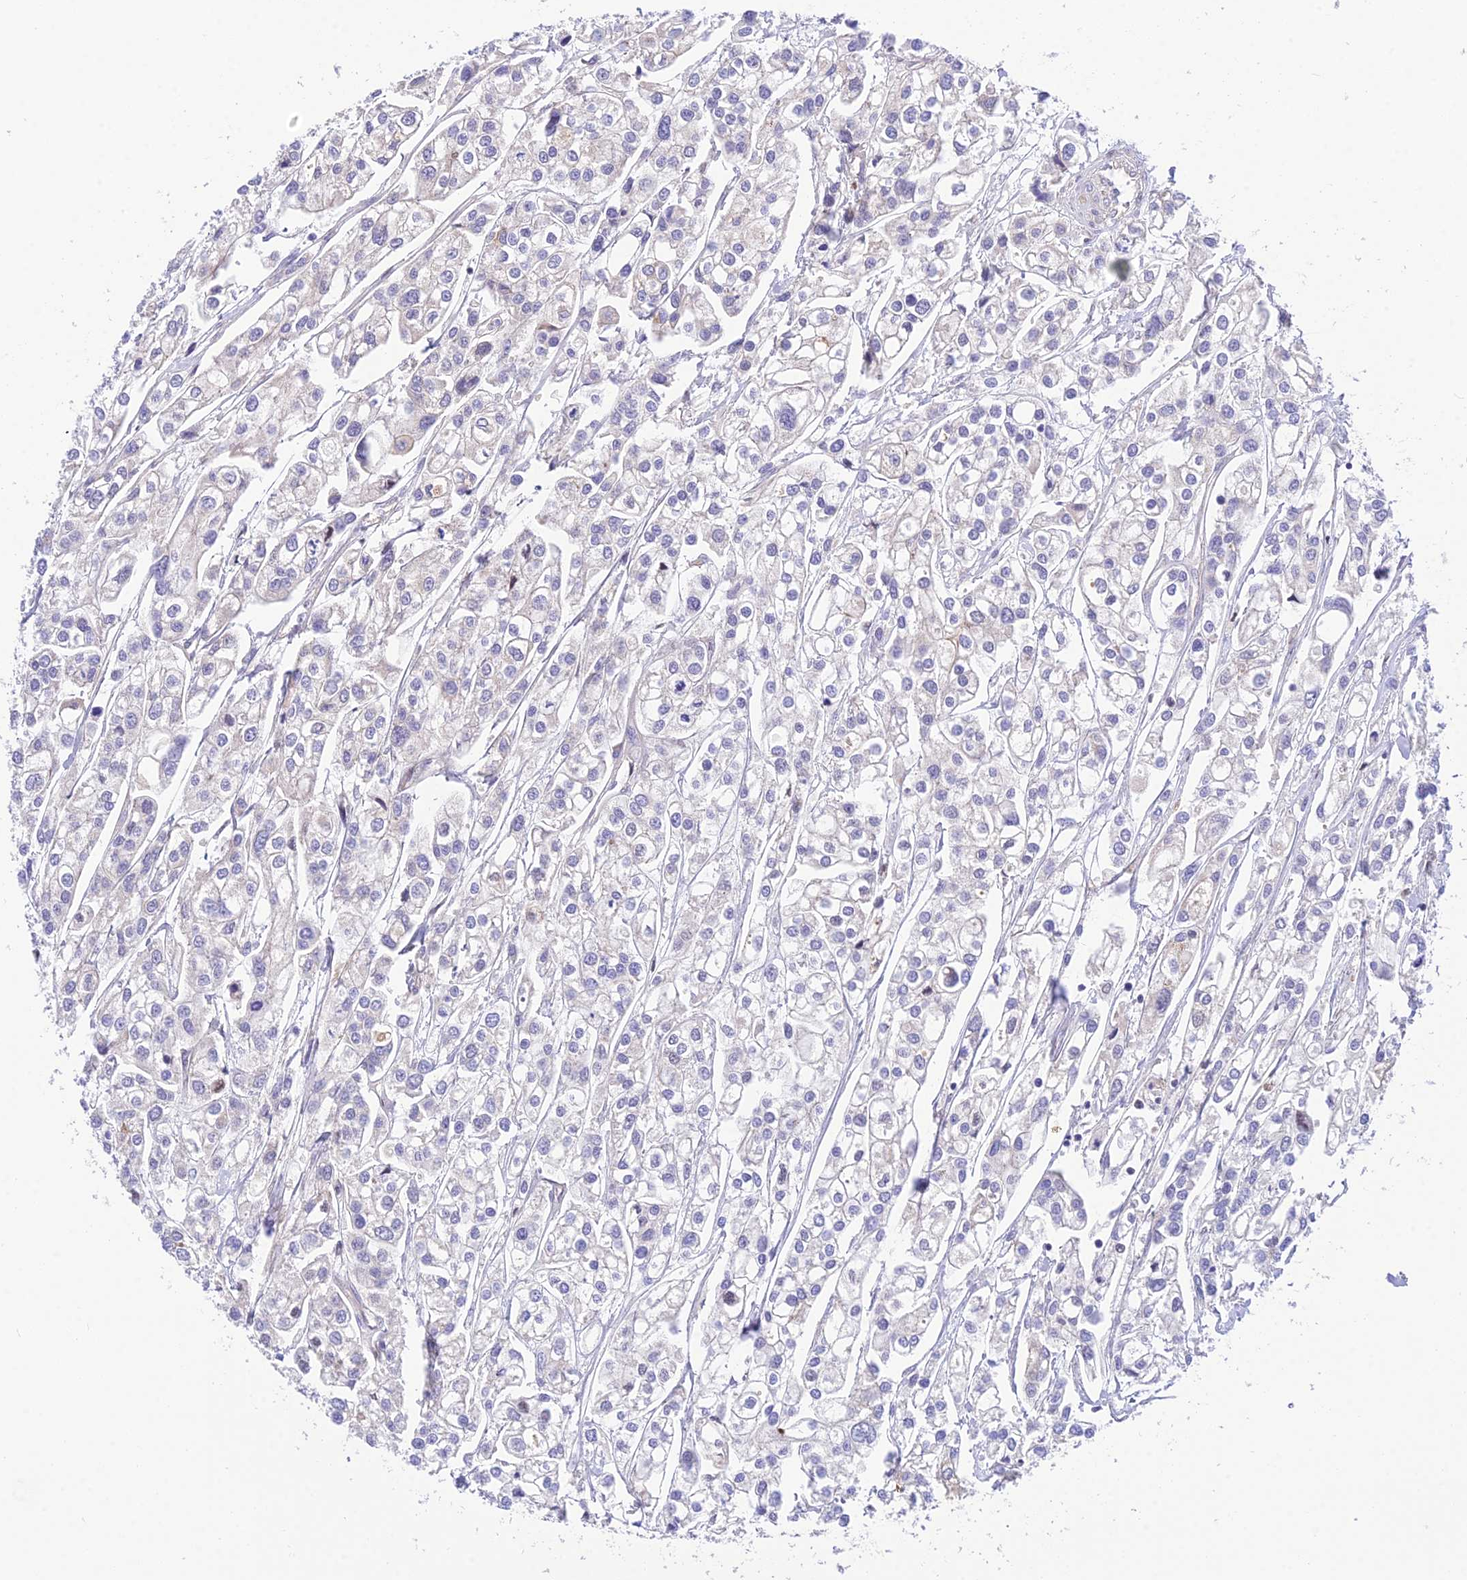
{"staining": {"intensity": "negative", "quantity": "none", "location": "none"}, "tissue": "urothelial cancer", "cell_type": "Tumor cells", "image_type": "cancer", "snomed": [{"axis": "morphology", "description": "Urothelial carcinoma, High grade"}, {"axis": "topography", "description": "Urinary bladder"}], "caption": "Tumor cells are negative for brown protein staining in high-grade urothelial carcinoma.", "gene": "TRIM43B", "patient": {"sex": "male", "age": 67}}